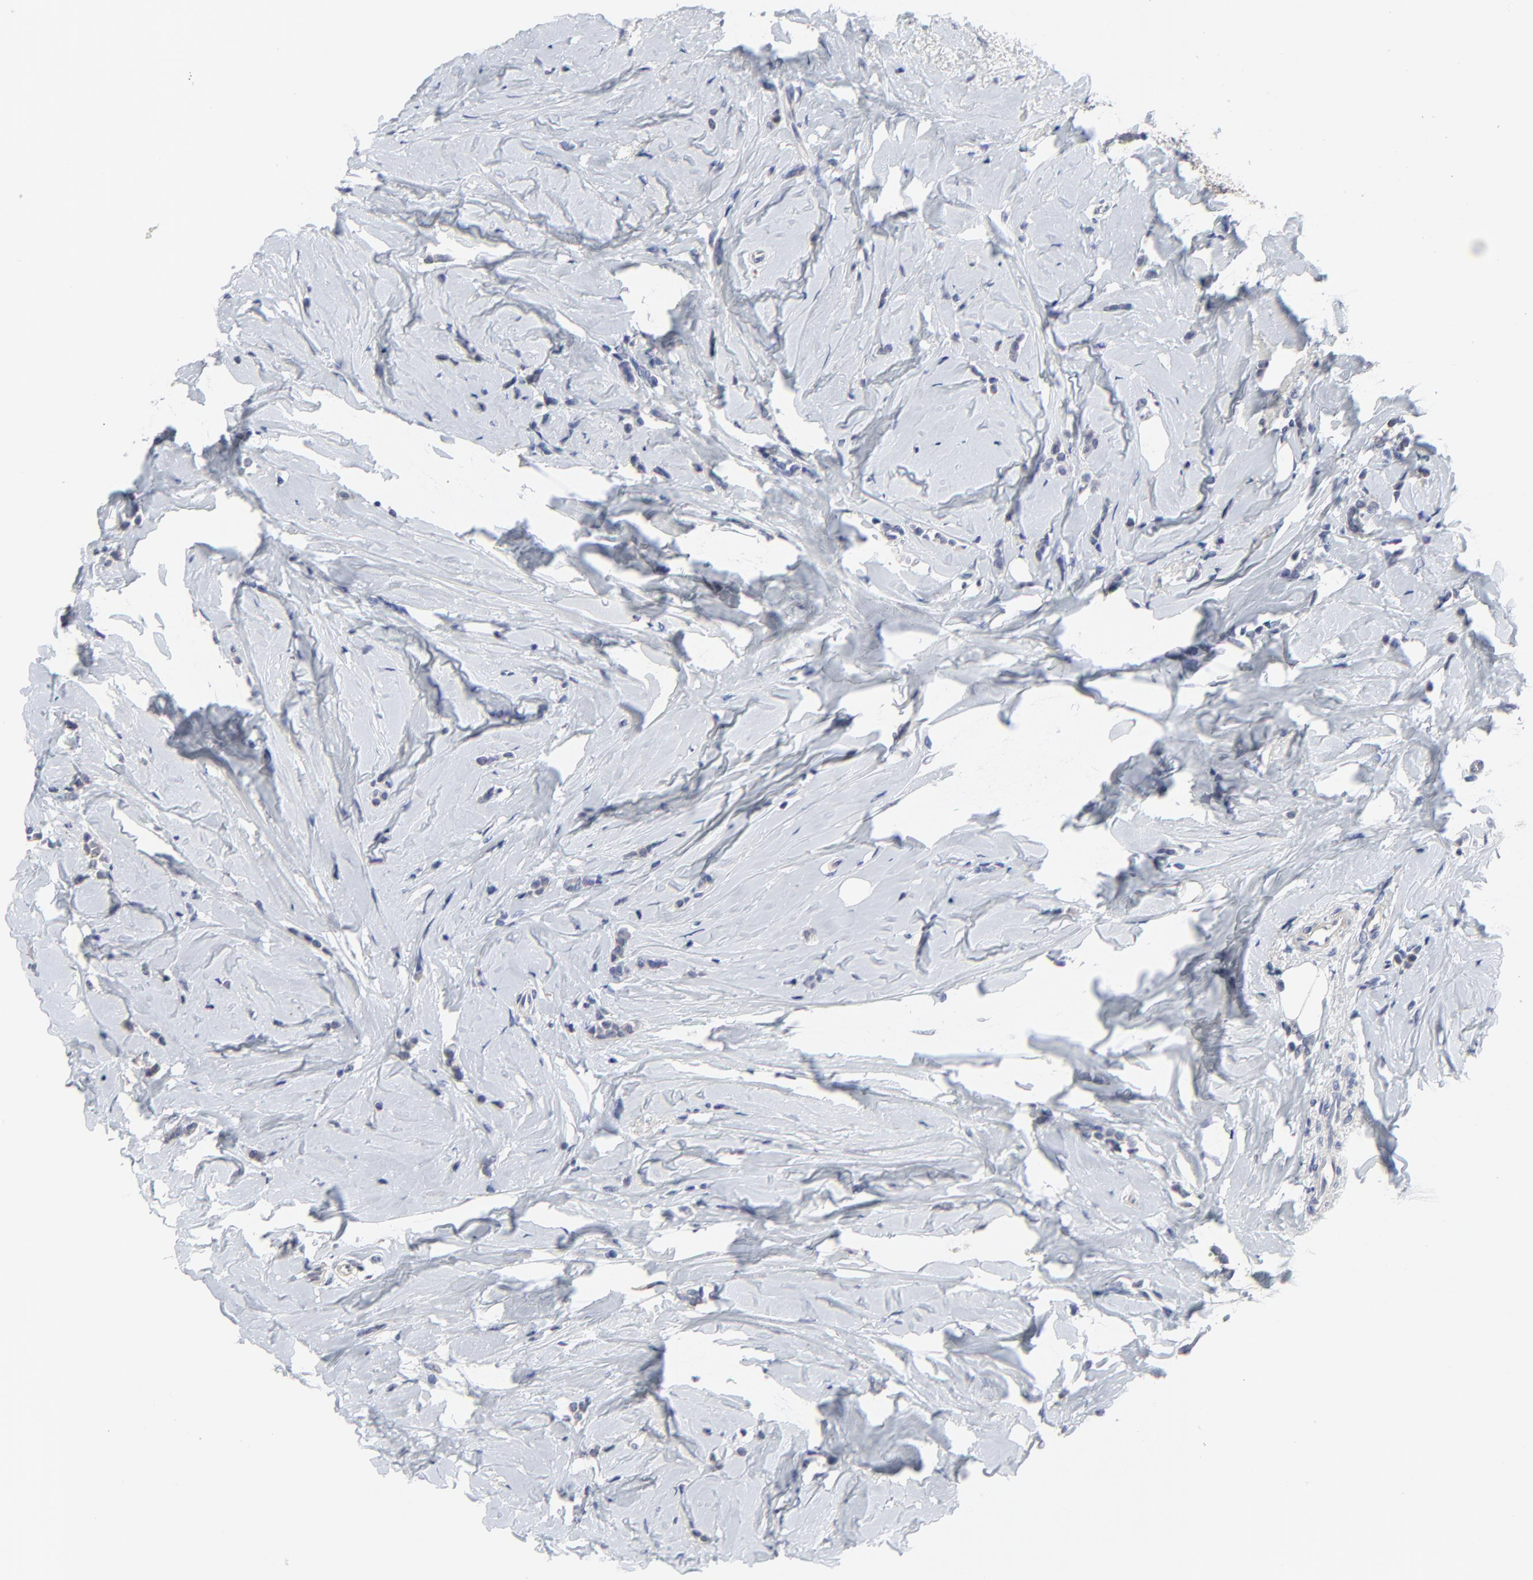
{"staining": {"intensity": "negative", "quantity": "none", "location": "none"}, "tissue": "breast cancer", "cell_type": "Tumor cells", "image_type": "cancer", "snomed": [{"axis": "morphology", "description": "Lobular carcinoma"}, {"axis": "topography", "description": "Breast"}], "caption": "Immunohistochemical staining of human breast cancer reveals no significant expression in tumor cells.", "gene": "DHRSX", "patient": {"sex": "female", "age": 64}}